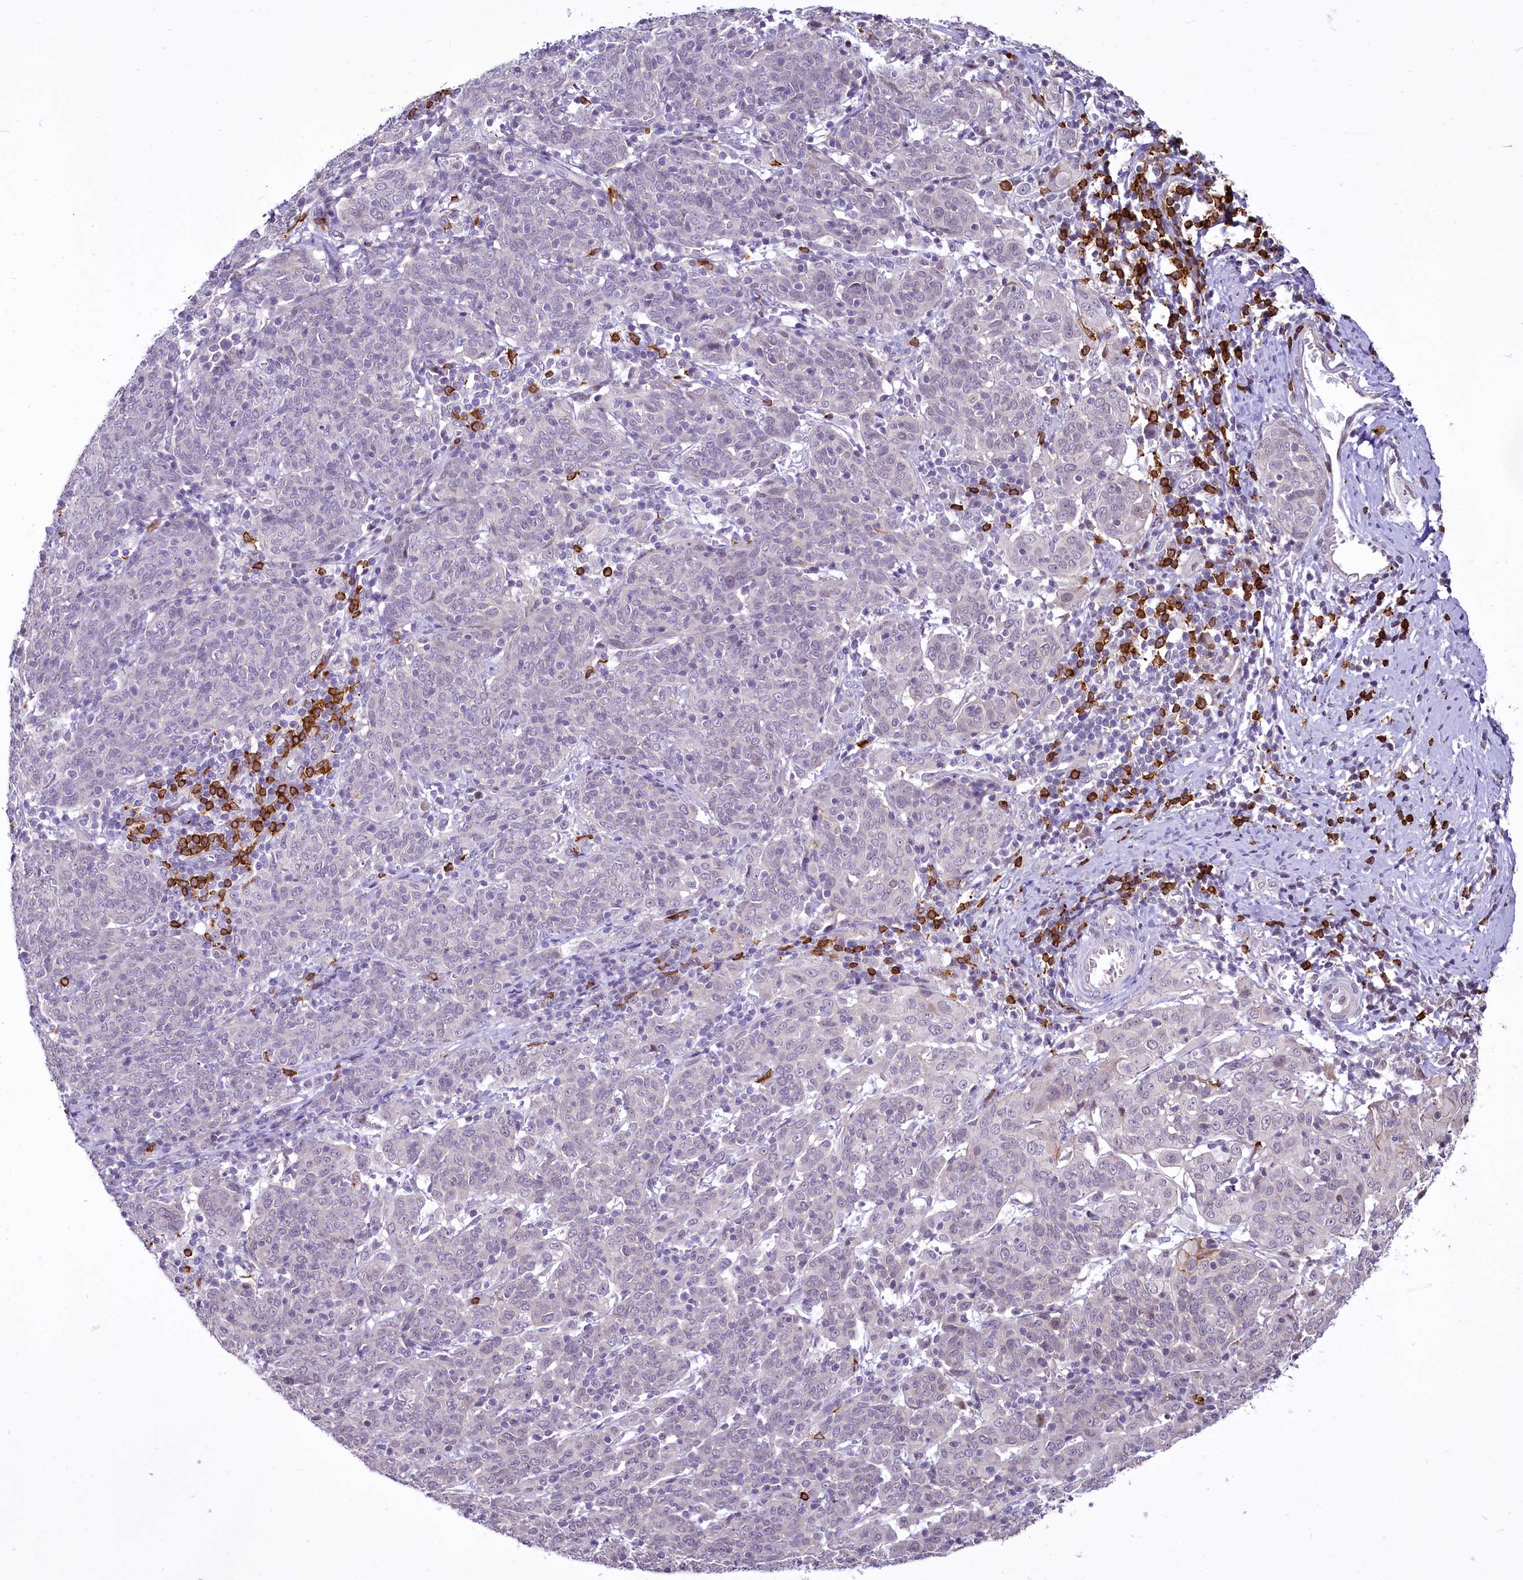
{"staining": {"intensity": "negative", "quantity": "none", "location": "none"}, "tissue": "cervical cancer", "cell_type": "Tumor cells", "image_type": "cancer", "snomed": [{"axis": "morphology", "description": "Squamous cell carcinoma, NOS"}, {"axis": "topography", "description": "Cervix"}], "caption": "An immunohistochemistry histopathology image of cervical squamous cell carcinoma is shown. There is no staining in tumor cells of cervical squamous cell carcinoma.", "gene": "BANK1", "patient": {"sex": "female", "age": 67}}